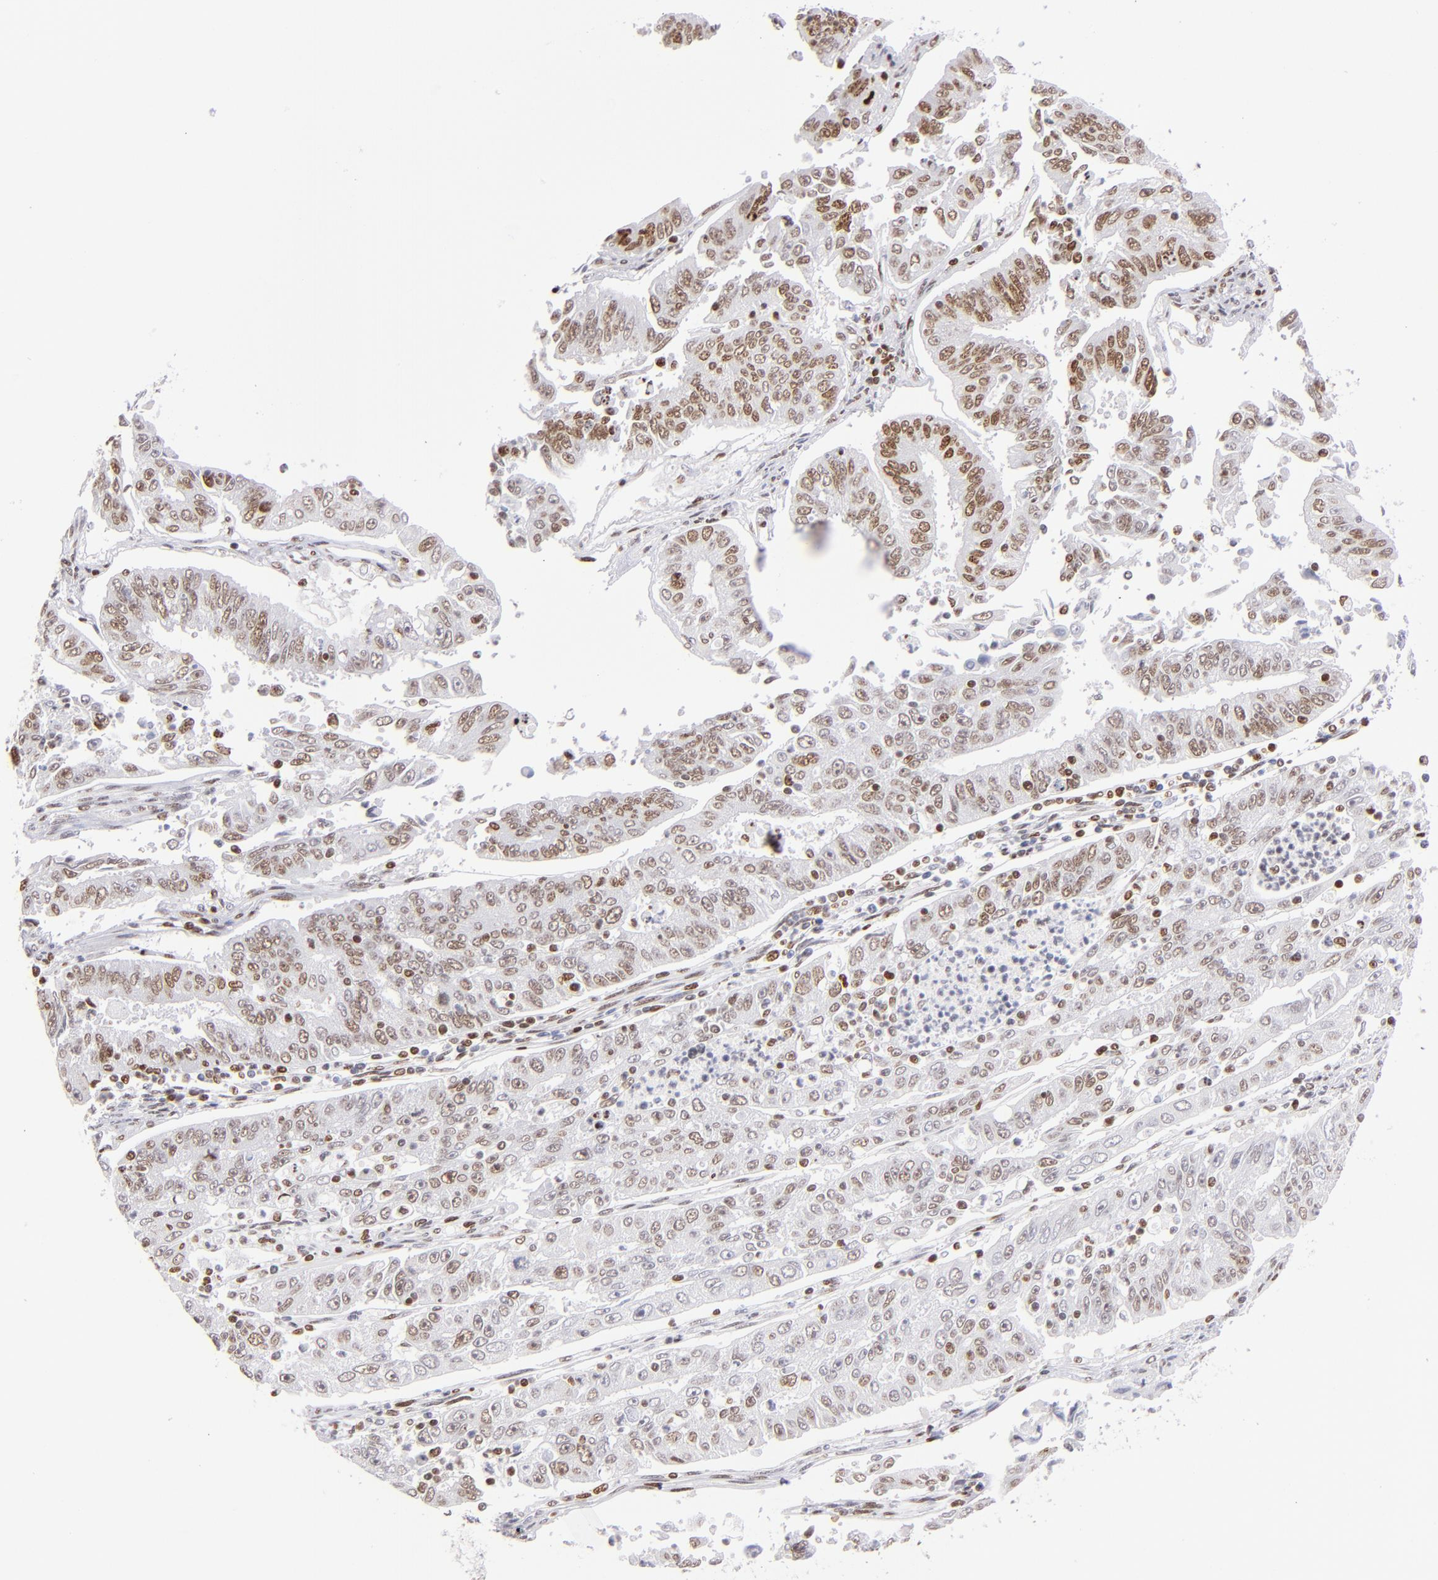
{"staining": {"intensity": "moderate", "quantity": ">75%", "location": "nuclear"}, "tissue": "endometrial cancer", "cell_type": "Tumor cells", "image_type": "cancer", "snomed": [{"axis": "morphology", "description": "Adenocarcinoma, NOS"}, {"axis": "topography", "description": "Endometrium"}], "caption": "IHC (DAB) staining of human endometrial cancer exhibits moderate nuclear protein staining in approximately >75% of tumor cells.", "gene": "POLA1", "patient": {"sex": "female", "age": 42}}